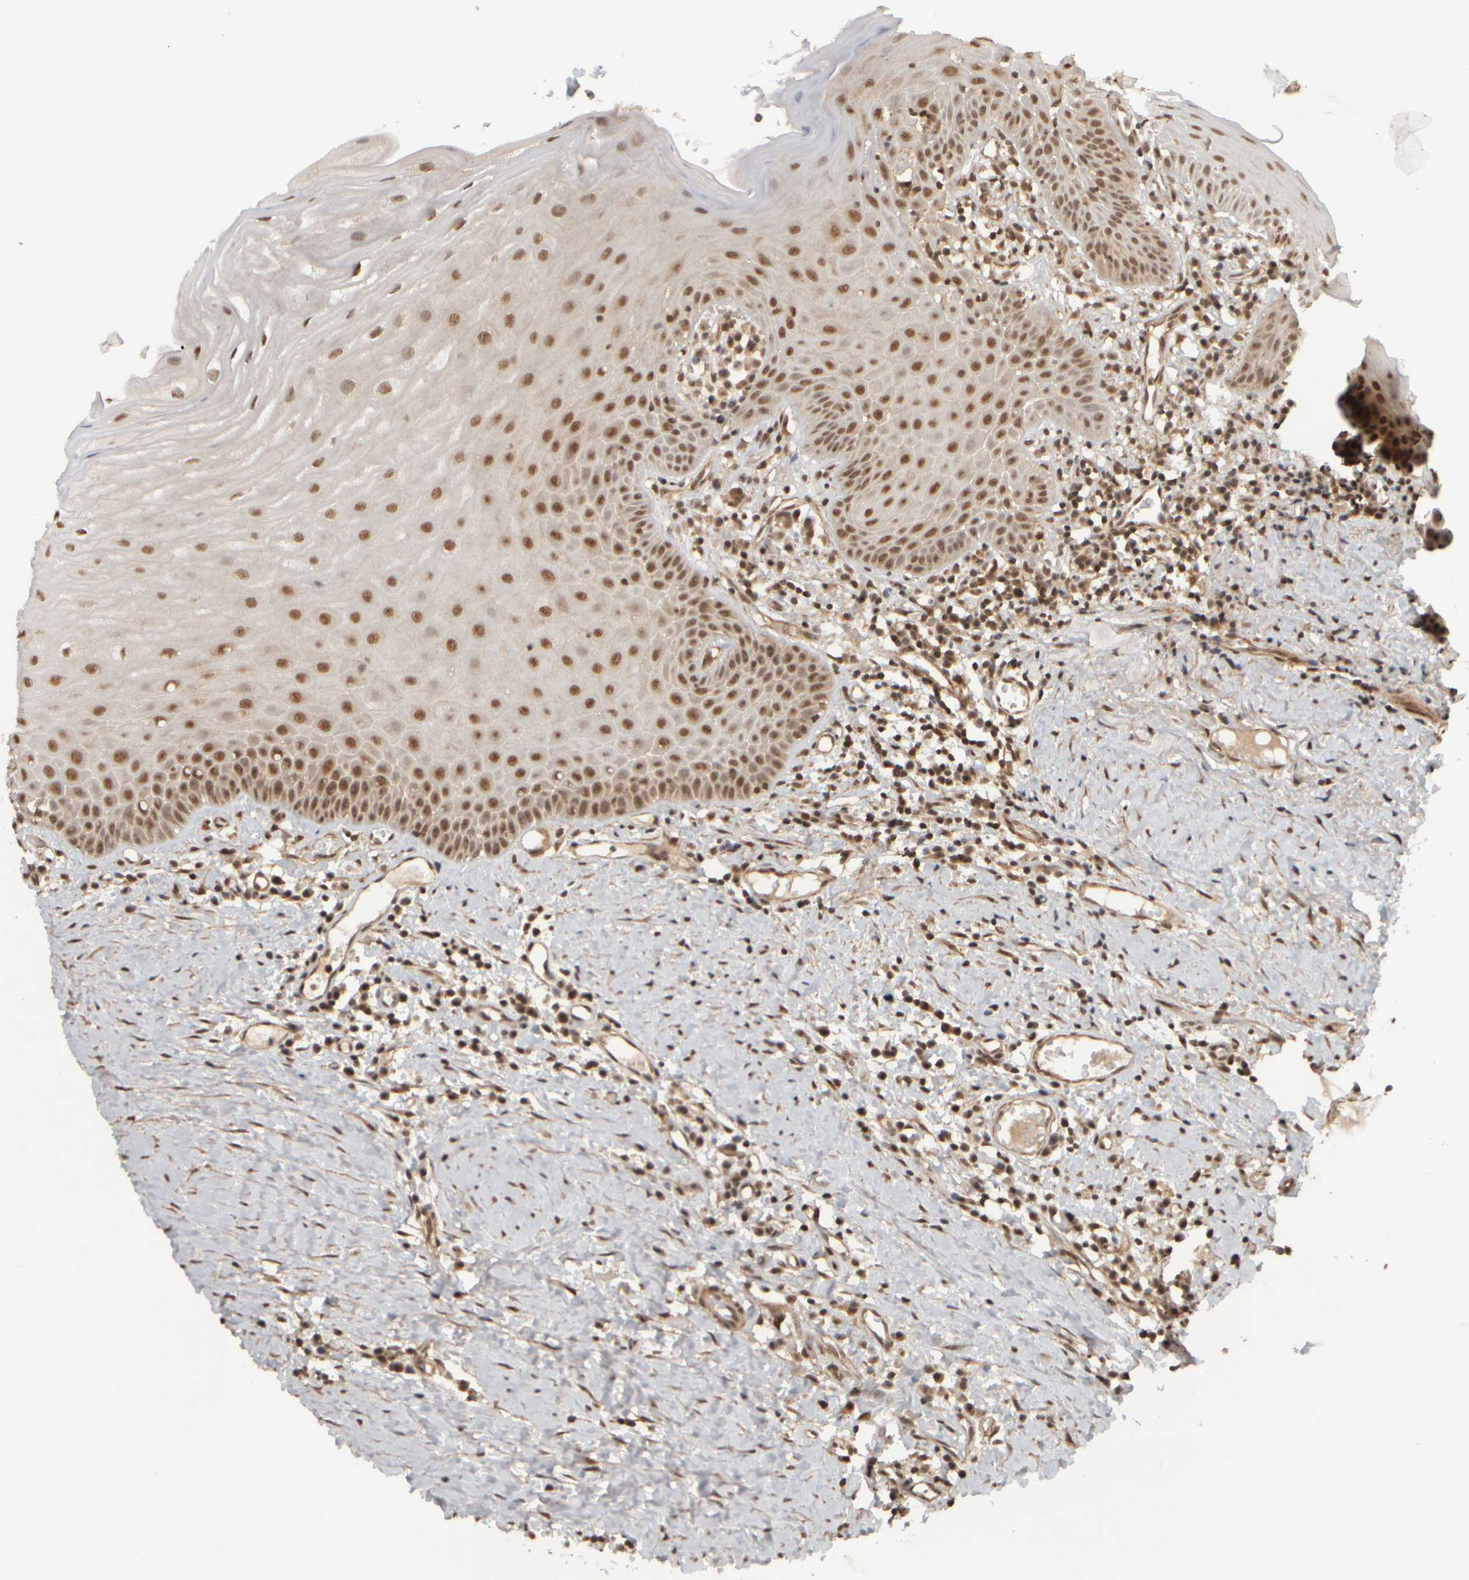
{"staining": {"intensity": "moderate", "quantity": ">75%", "location": "nuclear"}, "tissue": "oral mucosa", "cell_type": "Squamous epithelial cells", "image_type": "normal", "snomed": [{"axis": "morphology", "description": "Normal tissue, NOS"}, {"axis": "topography", "description": "Skeletal muscle"}, {"axis": "topography", "description": "Oral tissue"}, {"axis": "topography", "description": "Peripheral nerve tissue"}], "caption": "Immunohistochemical staining of benign human oral mucosa reveals moderate nuclear protein positivity in approximately >75% of squamous epithelial cells.", "gene": "SYNRG", "patient": {"sex": "female", "age": 84}}